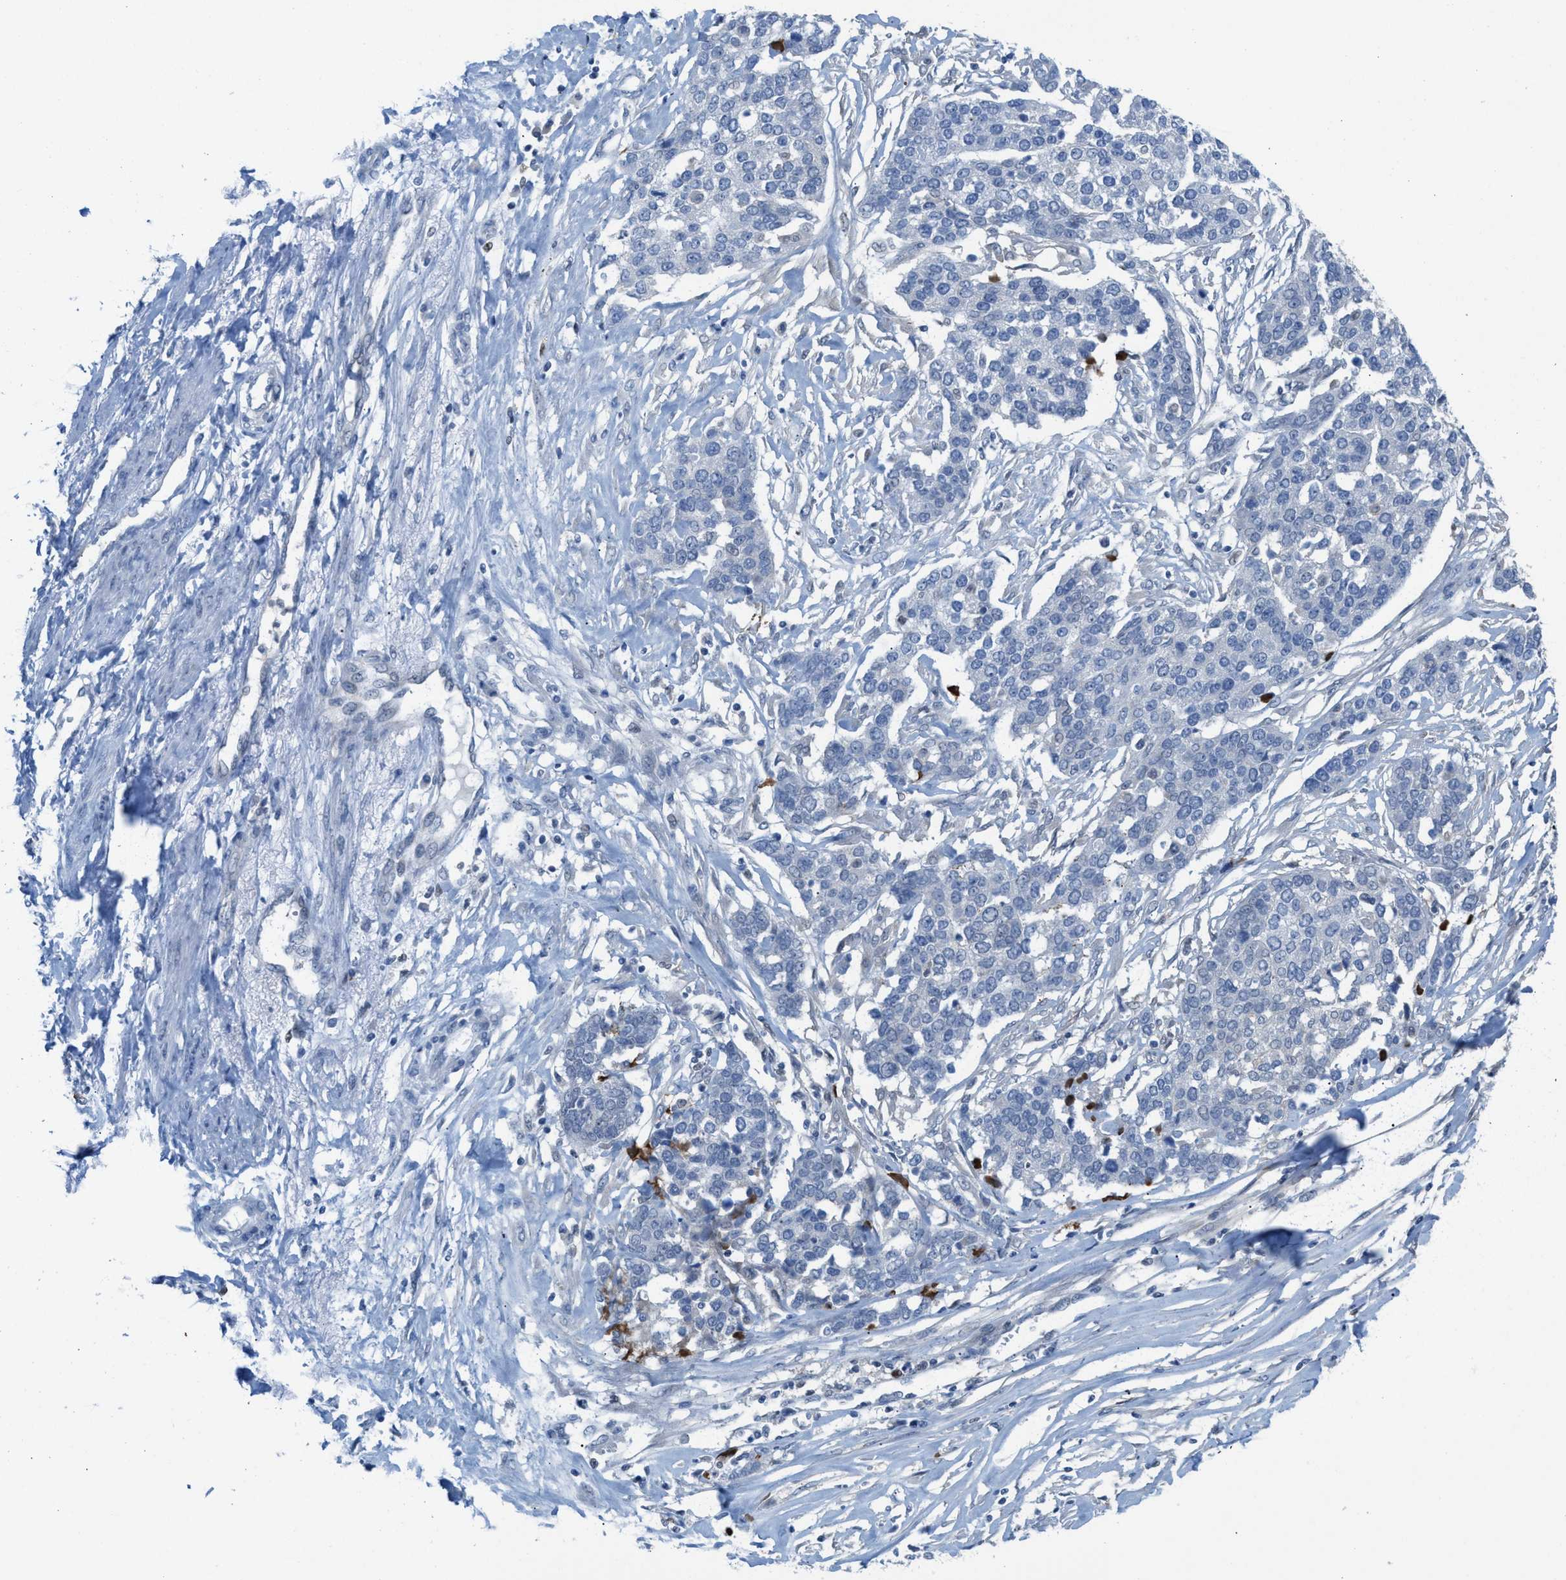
{"staining": {"intensity": "negative", "quantity": "none", "location": "none"}, "tissue": "ovarian cancer", "cell_type": "Tumor cells", "image_type": "cancer", "snomed": [{"axis": "morphology", "description": "Cystadenocarcinoma, serous, NOS"}, {"axis": "topography", "description": "Ovary"}], "caption": "The micrograph demonstrates no significant positivity in tumor cells of serous cystadenocarcinoma (ovarian). The staining is performed using DAB brown chromogen with nuclei counter-stained in using hematoxylin.", "gene": "PPM1D", "patient": {"sex": "female", "age": 44}}